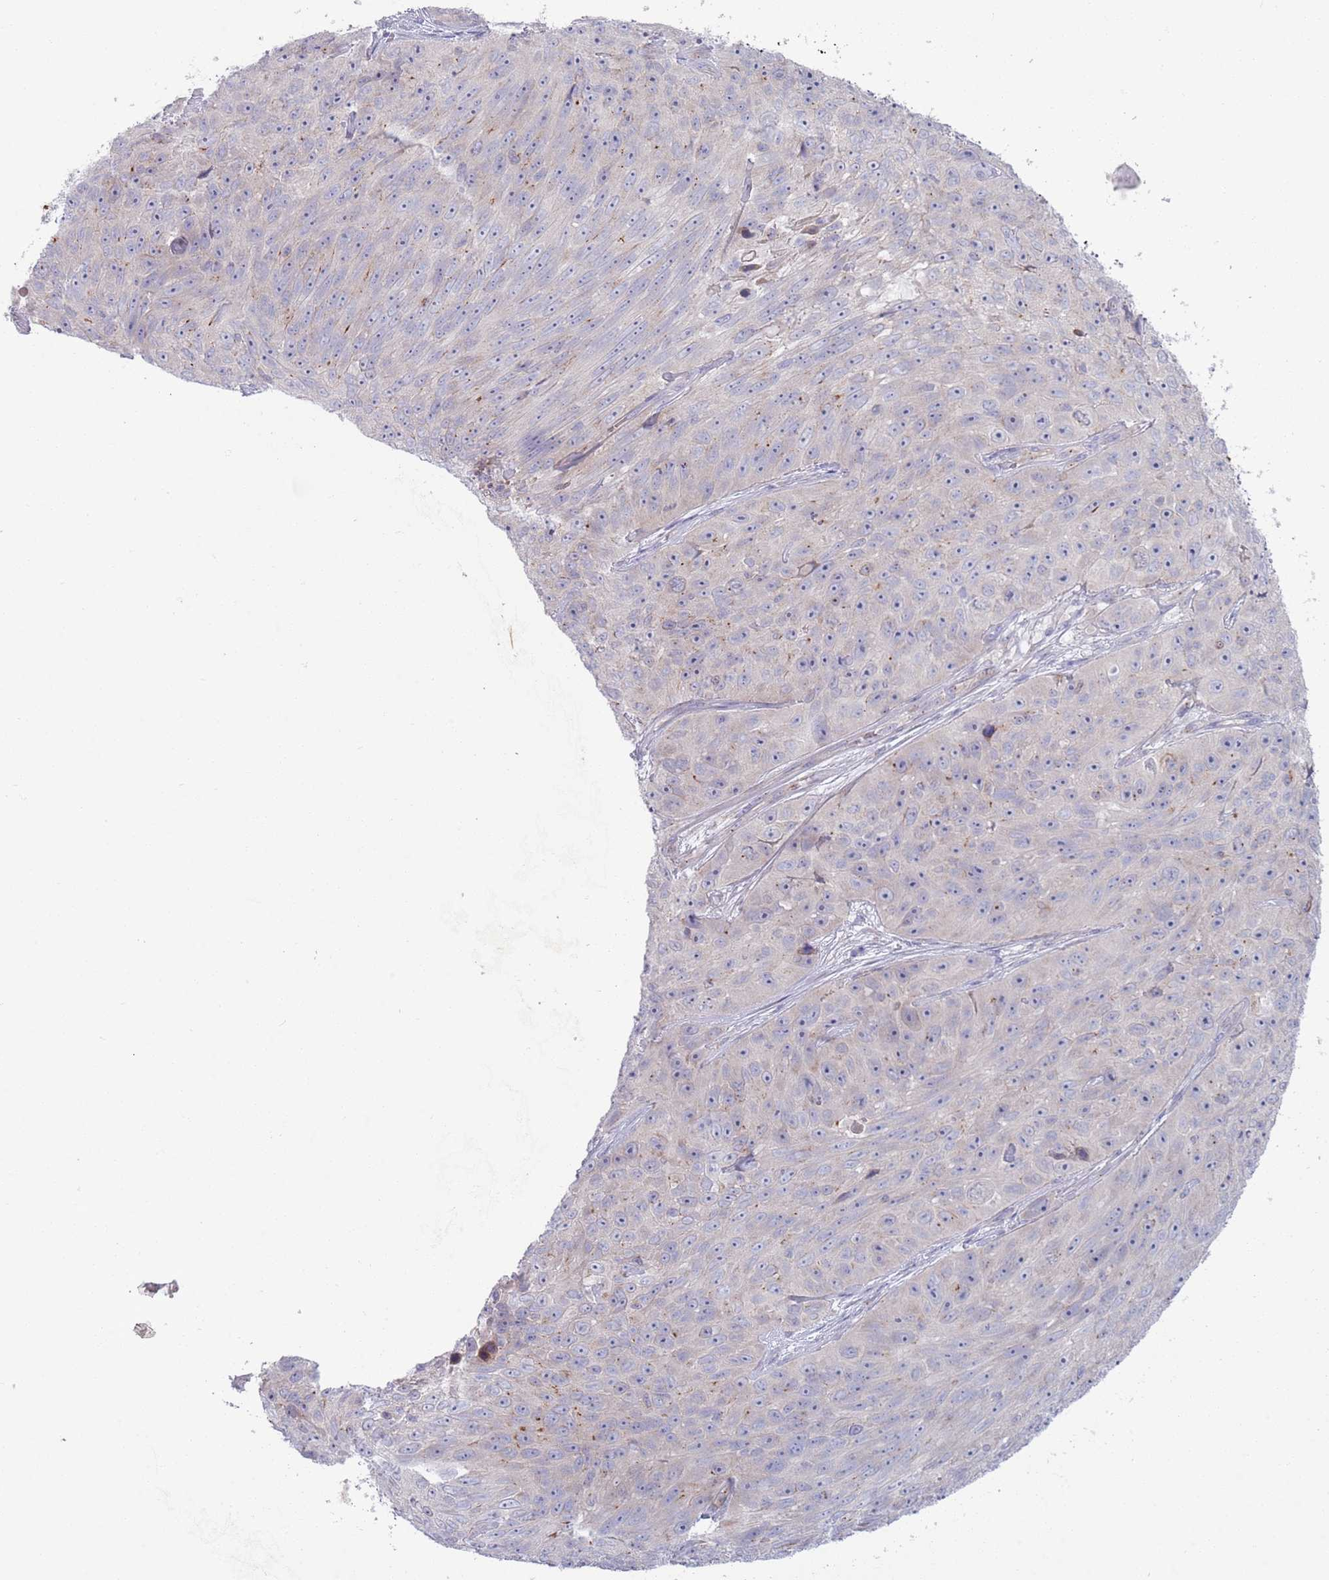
{"staining": {"intensity": "negative", "quantity": "none", "location": "none"}, "tissue": "skin cancer", "cell_type": "Tumor cells", "image_type": "cancer", "snomed": [{"axis": "morphology", "description": "Squamous cell carcinoma, NOS"}, {"axis": "topography", "description": "Skin"}], "caption": "Squamous cell carcinoma (skin) stained for a protein using immunohistochemistry (IHC) shows no staining tumor cells.", "gene": "LTB", "patient": {"sex": "female", "age": 87}}